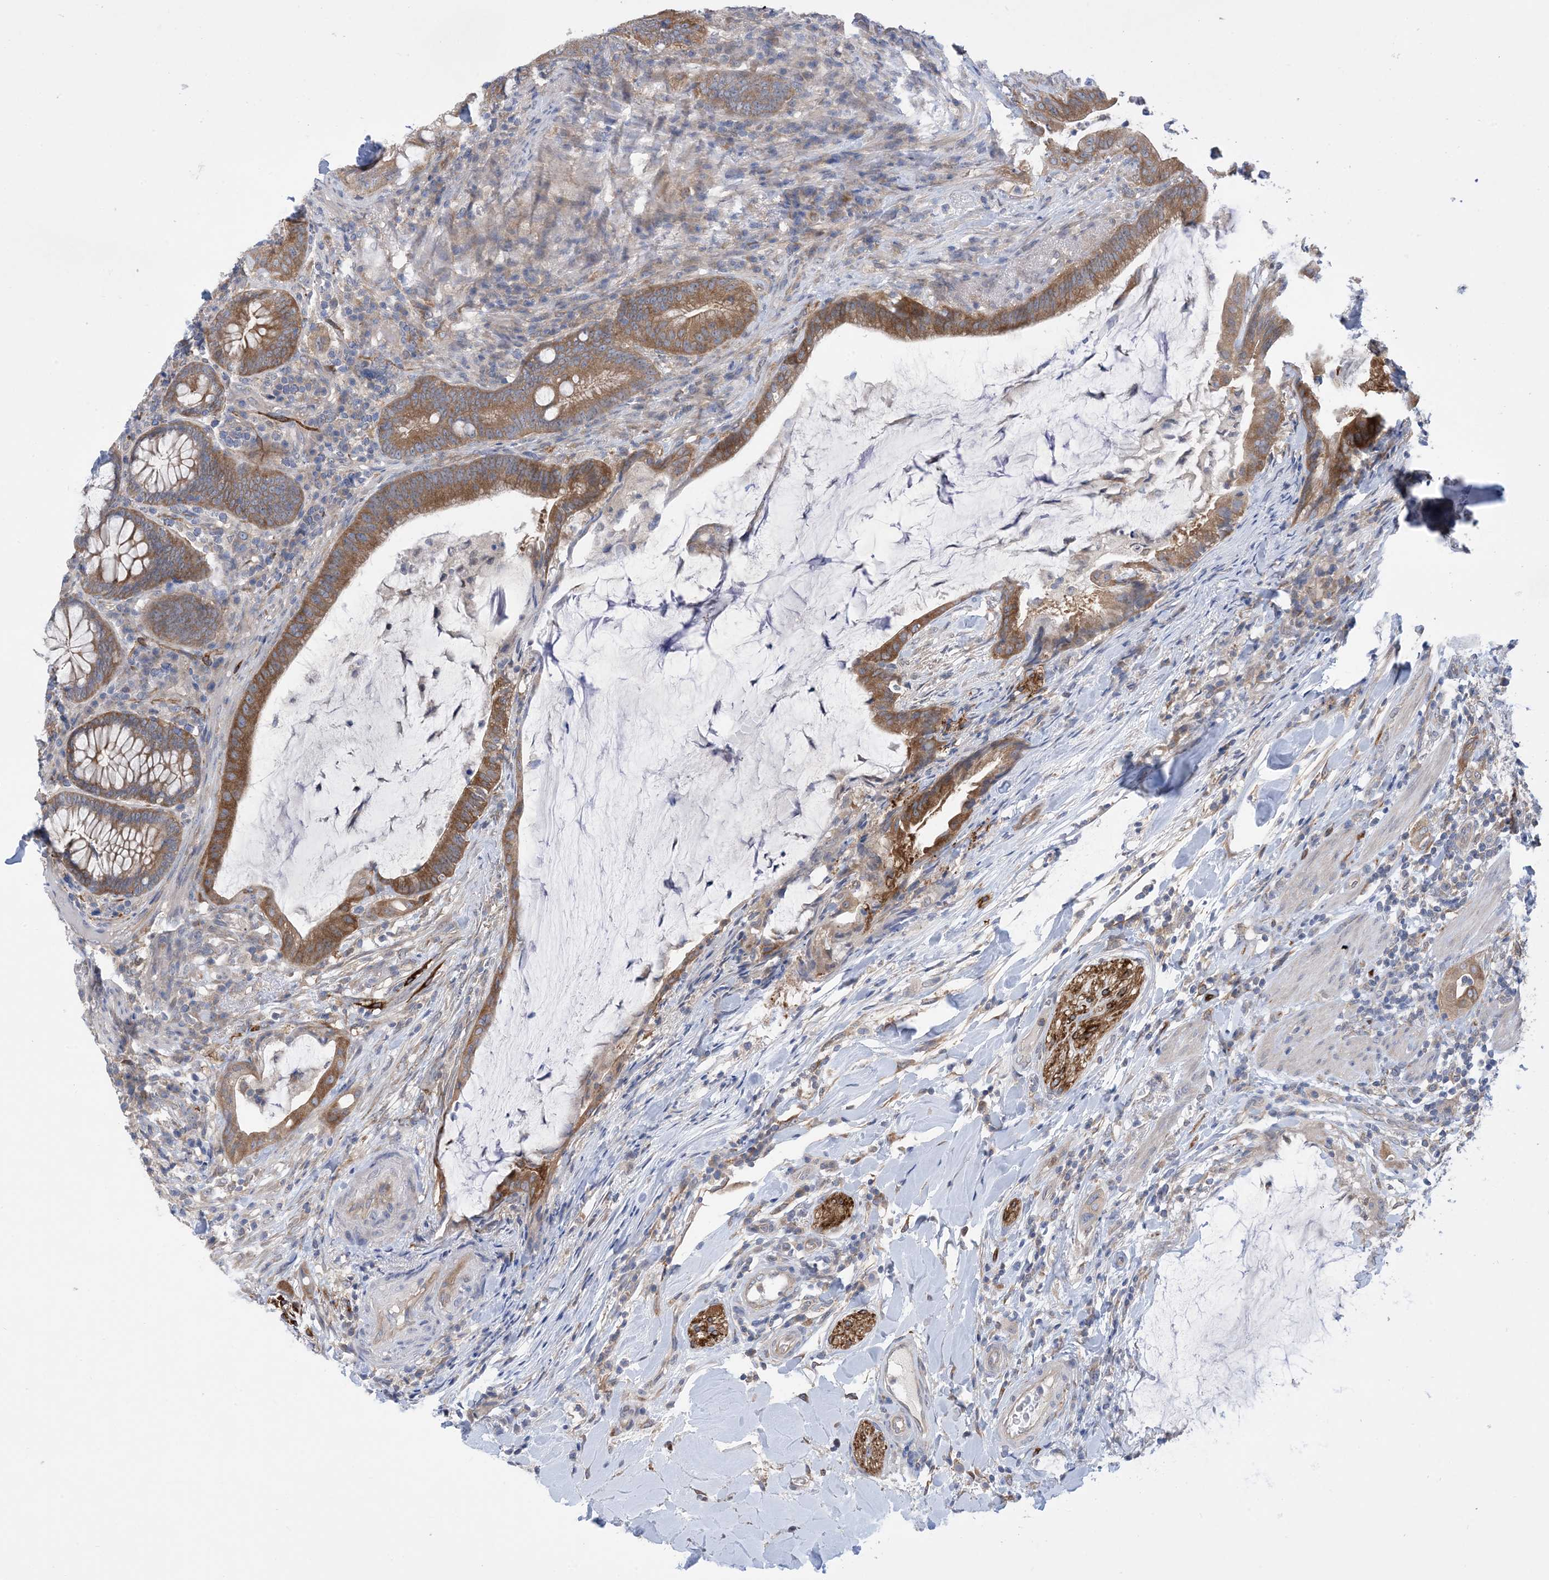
{"staining": {"intensity": "moderate", "quantity": ">75%", "location": "cytoplasmic/membranous"}, "tissue": "colorectal cancer", "cell_type": "Tumor cells", "image_type": "cancer", "snomed": [{"axis": "morphology", "description": "Adenocarcinoma, NOS"}, {"axis": "topography", "description": "Colon"}], "caption": "DAB (3,3'-diaminobenzidine) immunohistochemical staining of colorectal cancer demonstrates moderate cytoplasmic/membranous protein positivity in approximately >75% of tumor cells. (DAB = brown stain, brightfield microscopy at high magnification).", "gene": "EHBP1", "patient": {"sex": "female", "age": 66}}